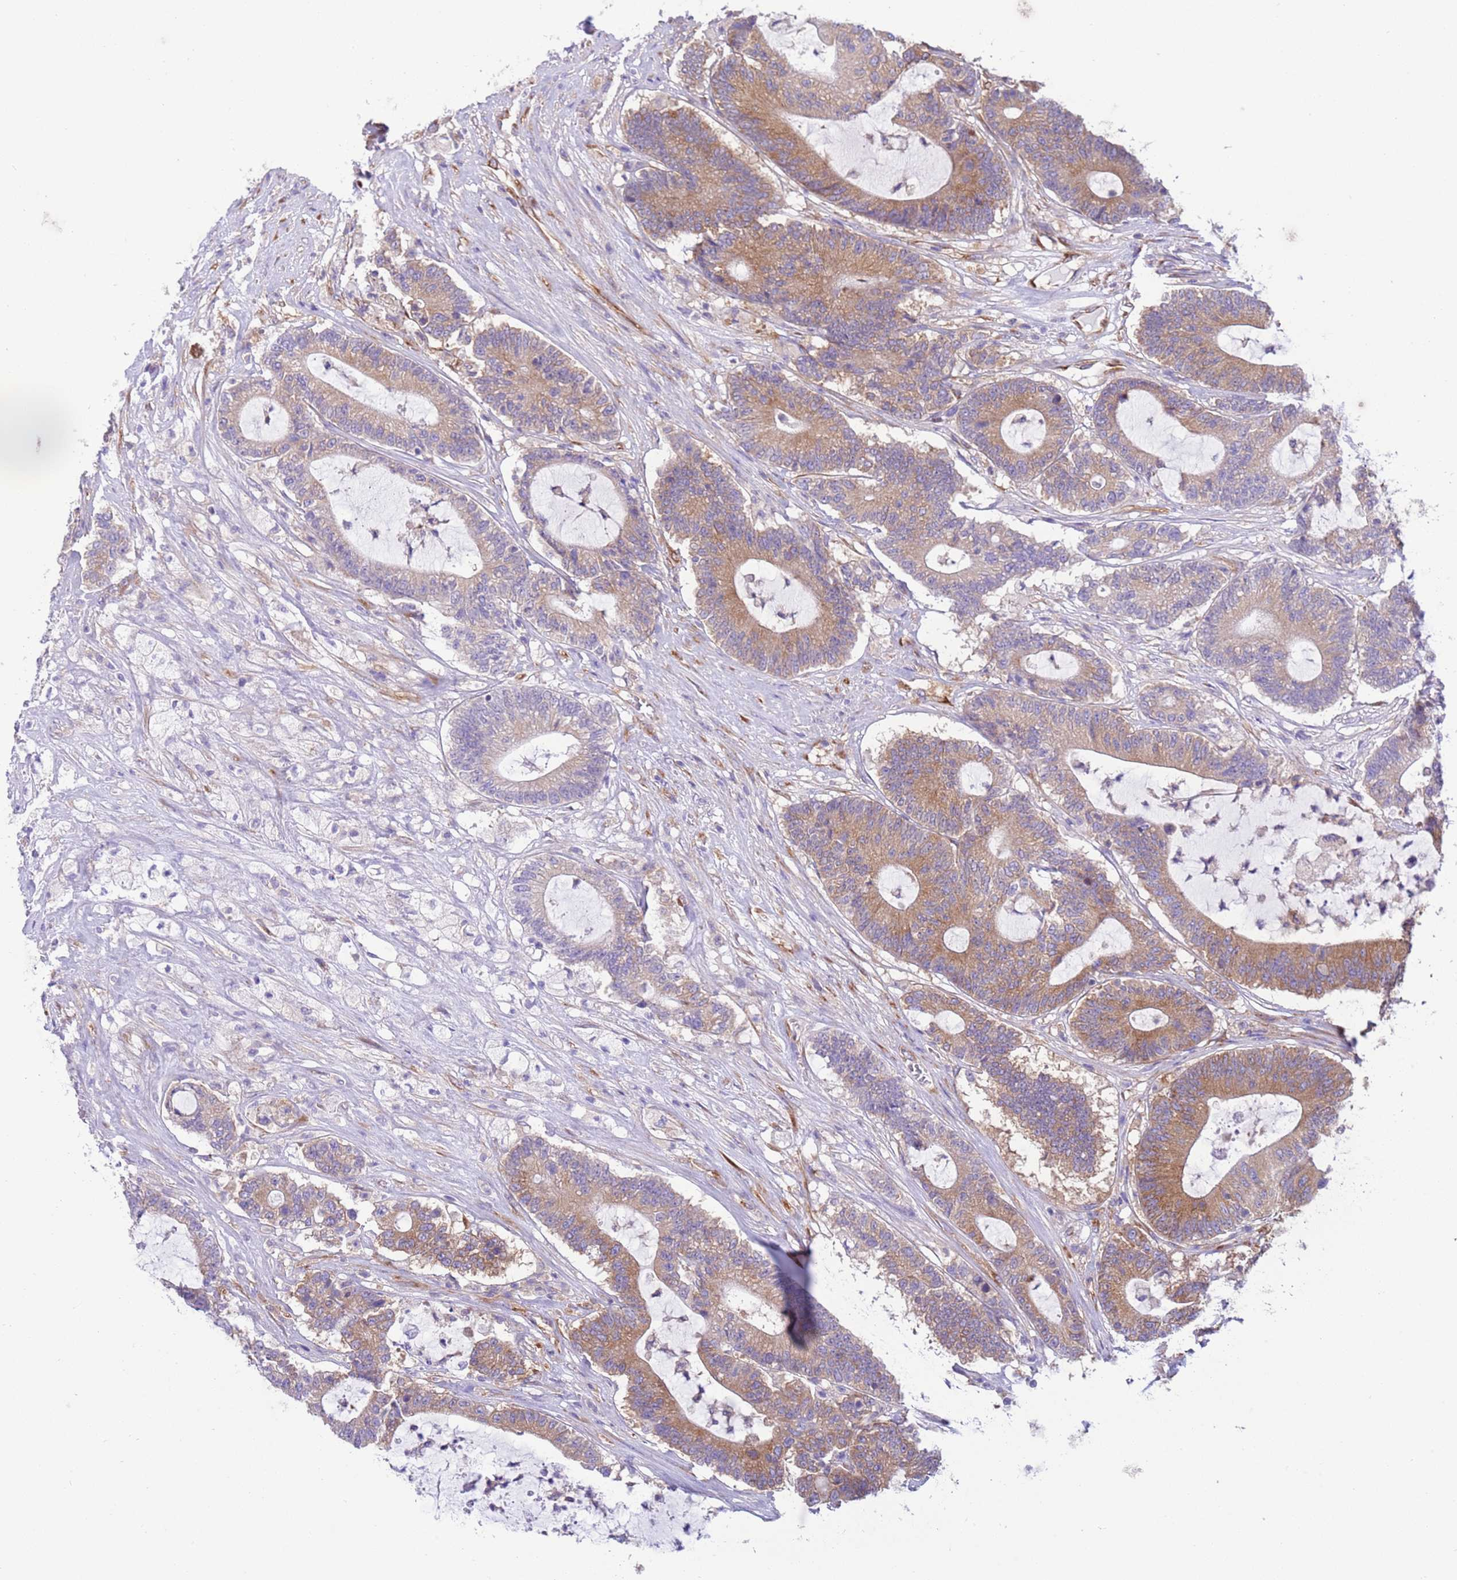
{"staining": {"intensity": "moderate", "quantity": ">75%", "location": "cytoplasmic/membranous"}, "tissue": "colorectal cancer", "cell_type": "Tumor cells", "image_type": "cancer", "snomed": [{"axis": "morphology", "description": "Adenocarcinoma, NOS"}, {"axis": "topography", "description": "Colon"}], "caption": "Brown immunohistochemical staining in colorectal cancer reveals moderate cytoplasmic/membranous expression in about >75% of tumor cells.", "gene": "VARS1", "patient": {"sex": "female", "age": 84}}